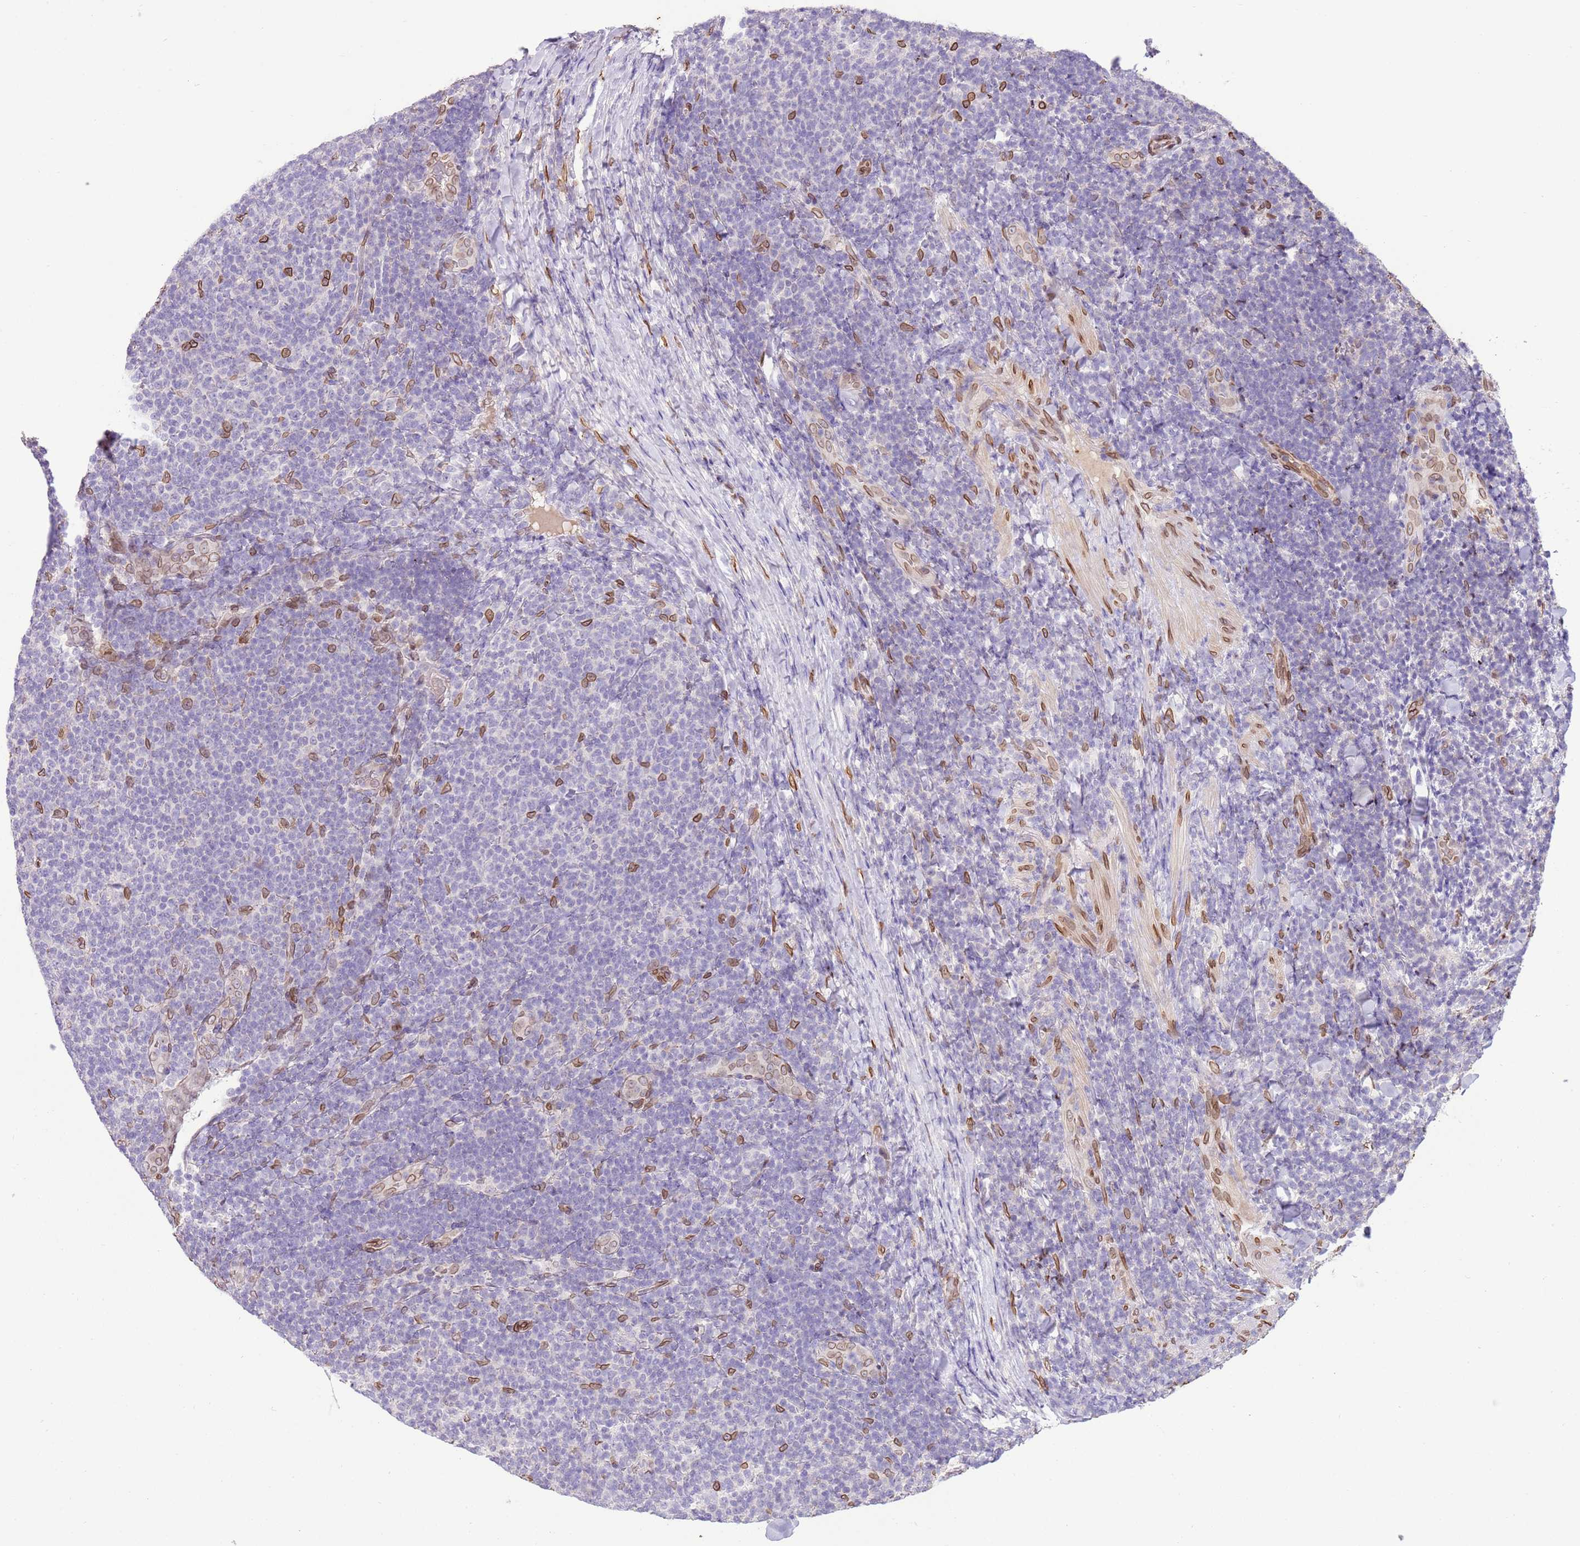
{"staining": {"intensity": "negative", "quantity": "none", "location": "none"}, "tissue": "lymphoma", "cell_type": "Tumor cells", "image_type": "cancer", "snomed": [{"axis": "morphology", "description": "Malignant lymphoma, non-Hodgkin's type, Low grade"}, {"axis": "topography", "description": "Lymph node"}], "caption": "This is an IHC image of human low-grade malignant lymphoma, non-Hodgkin's type. There is no expression in tumor cells.", "gene": "TMEM47", "patient": {"sex": "male", "age": 66}}